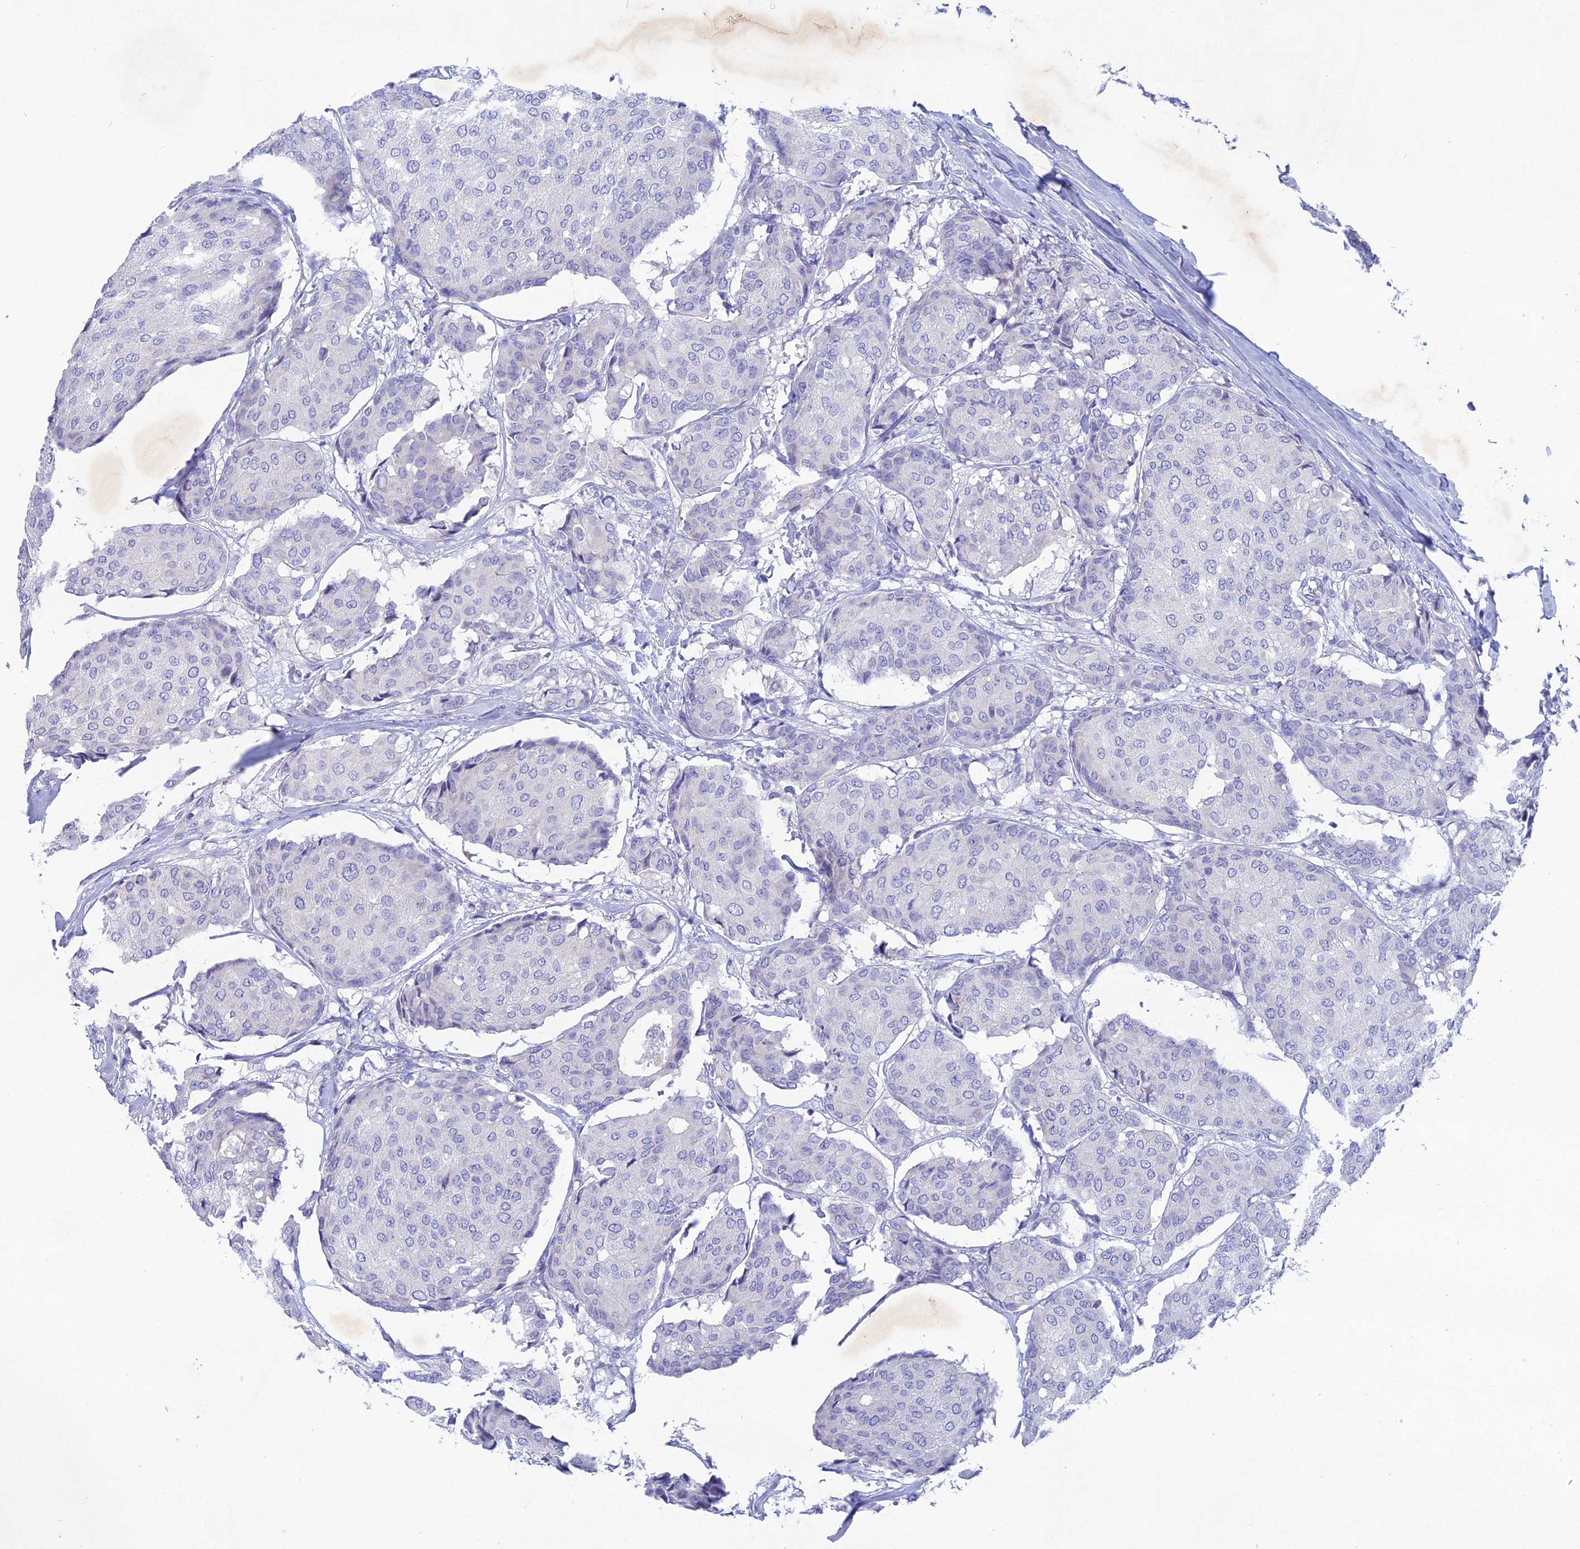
{"staining": {"intensity": "negative", "quantity": "none", "location": "none"}, "tissue": "breast cancer", "cell_type": "Tumor cells", "image_type": "cancer", "snomed": [{"axis": "morphology", "description": "Duct carcinoma"}, {"axis": "topography", "description": "Breast"}], "caption": "An immunohistochemistry (IHC) histopathology image of intraductal carcinoma (breast) is shown. There is no staining in tumor cells of intraductal carcinoma (breast). The staining is performed using DAB brown chromogen with nuclei counter-stained in using hematoxylin.", "gene": "BTBD19", "patient": {"sex": "female", "age": 75}}